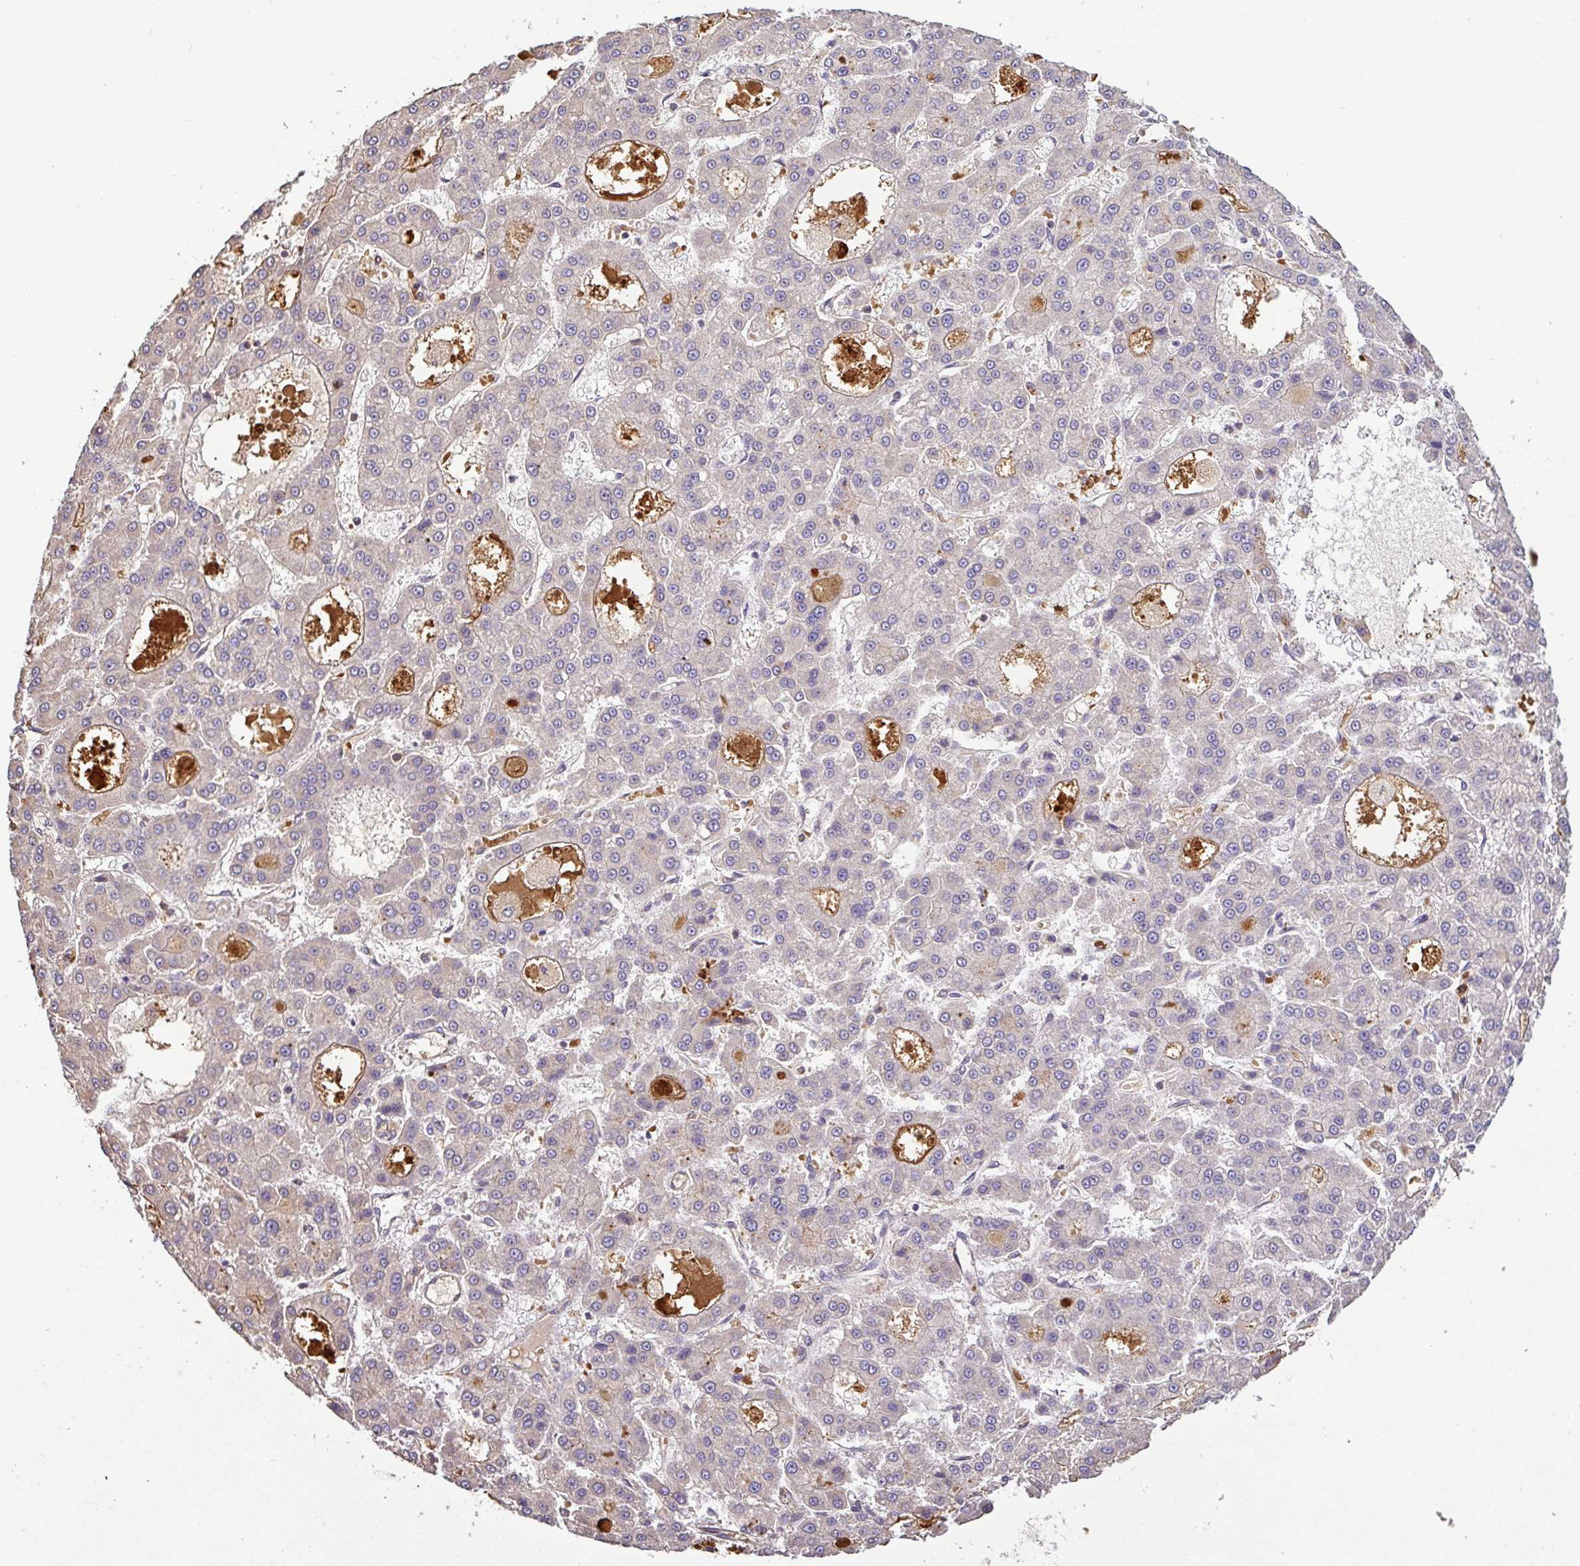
{"staining": {"intensity": "negative", "quantity": "none", "location": "none"}, "tissue": "liver cancer", "cell_type": "Tumor cells", "image_type": "cancer", "snomed": [{"axis": "morphology", "description": "Carcinoma, Hepatocellular, NOS"}, {"axis": "topography", "description": "Liver"}], "caption": "Immunohistochemistry of human liver cancer (hepatocellular carcinoma) shows no positivity in tumor cells.", "gene": "C1QTNF9B", "patient": {"sex": "male", "age": 70}}